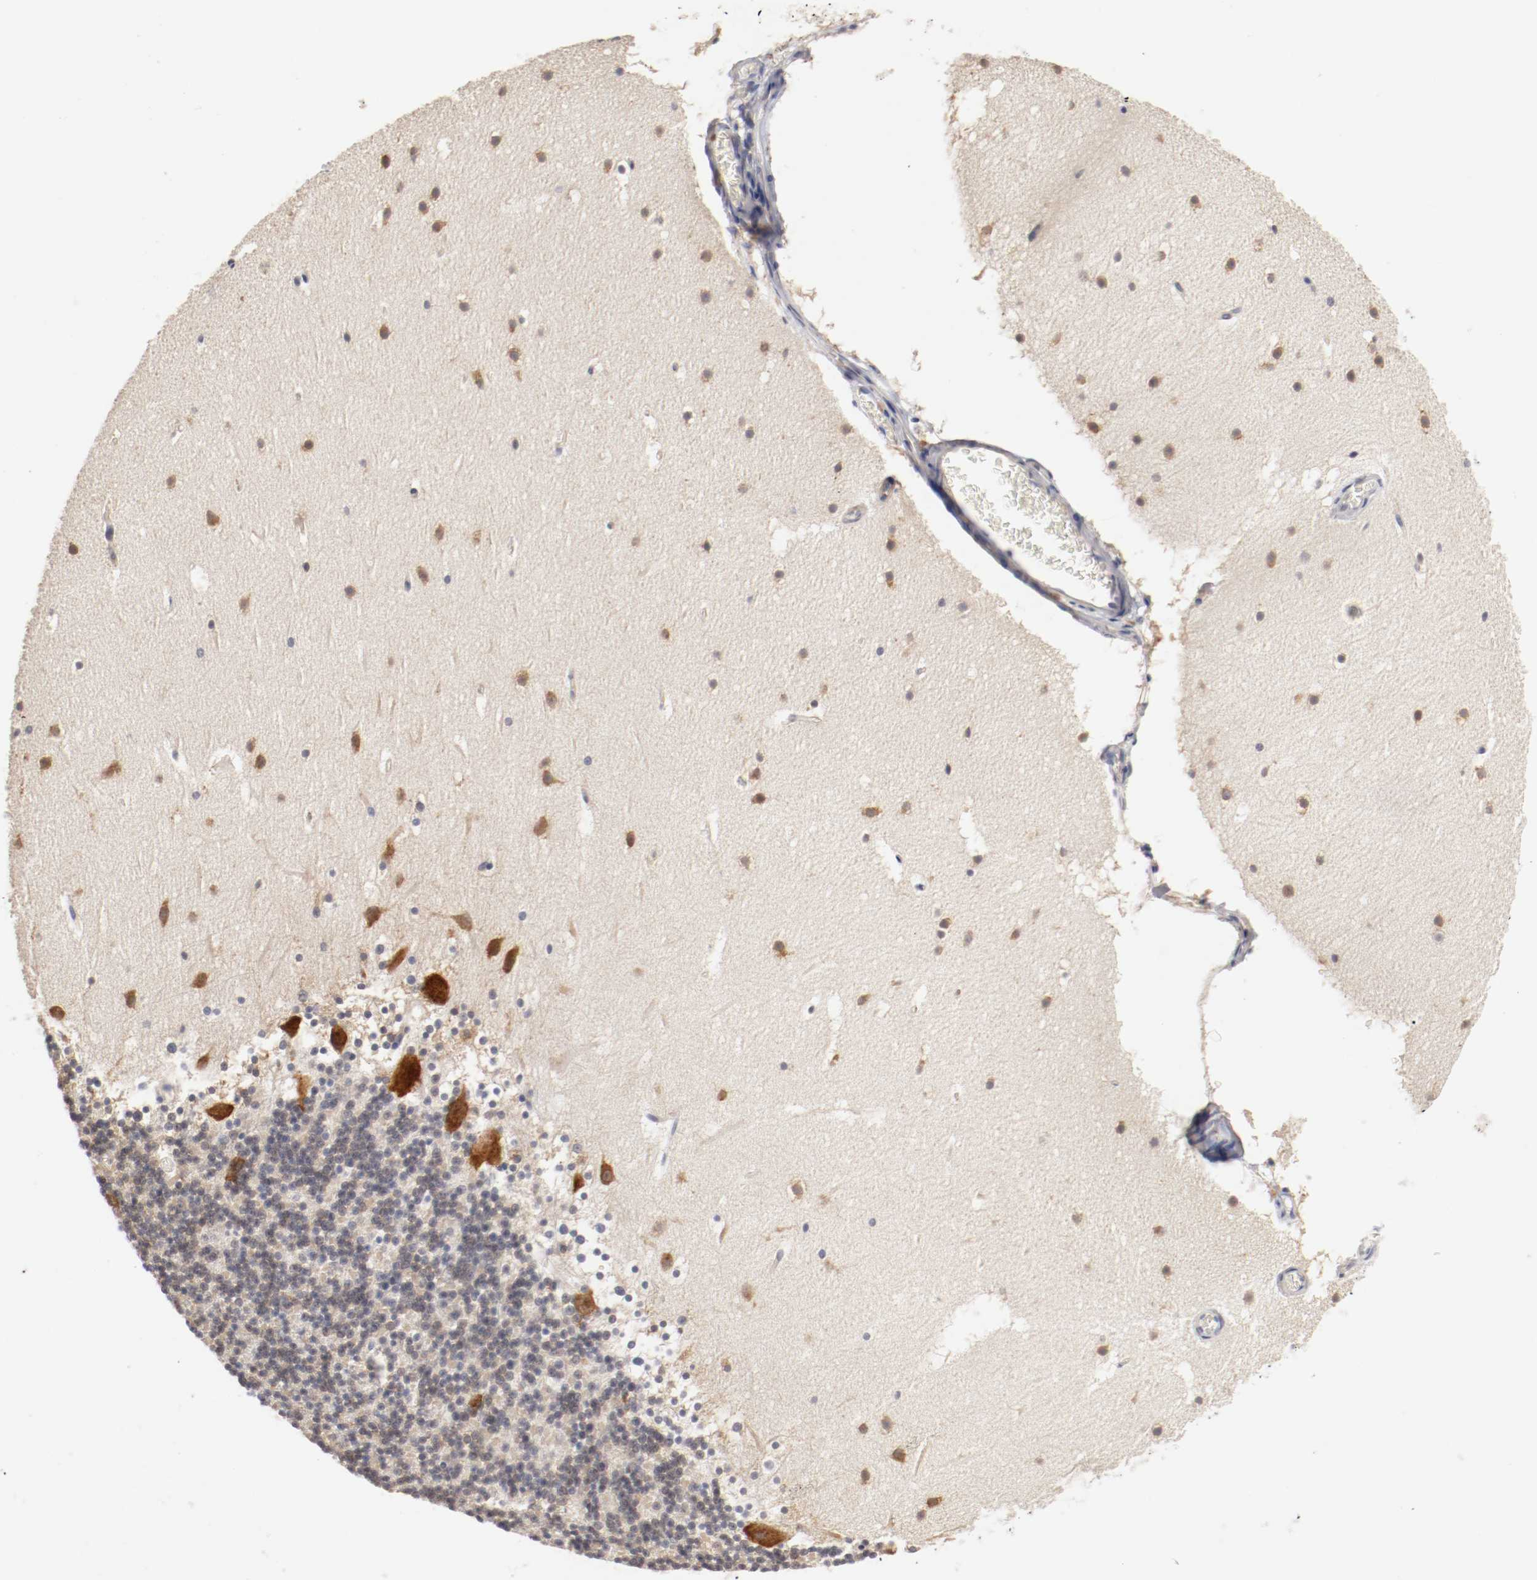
{"staining": {"intensity": "weak", "quantity": ">75%", "location": "cytoplasmic/membranous"}, "tissue": "cerebellum", "cell_type": "Cells in granular layer", "image_type": "normal", "snomed": [{"axis": "morphology", "description": "Normal tissue, NOS"}, {"axis": "topography", "description": "Cerebellum"}], "caption": "A brown stain highlights weak cytoplasmic/membranous staining of a protein in cells in granular layer of normal human cerebellum. The protein is stained brown, and the nuclei are stained in blue (DAB (3,3'-diaminobenzidine) IHC with brightfield microscopy, high magnification).", "gene": "FKBP3", "patient": {"sex": "male", "age": 45}}